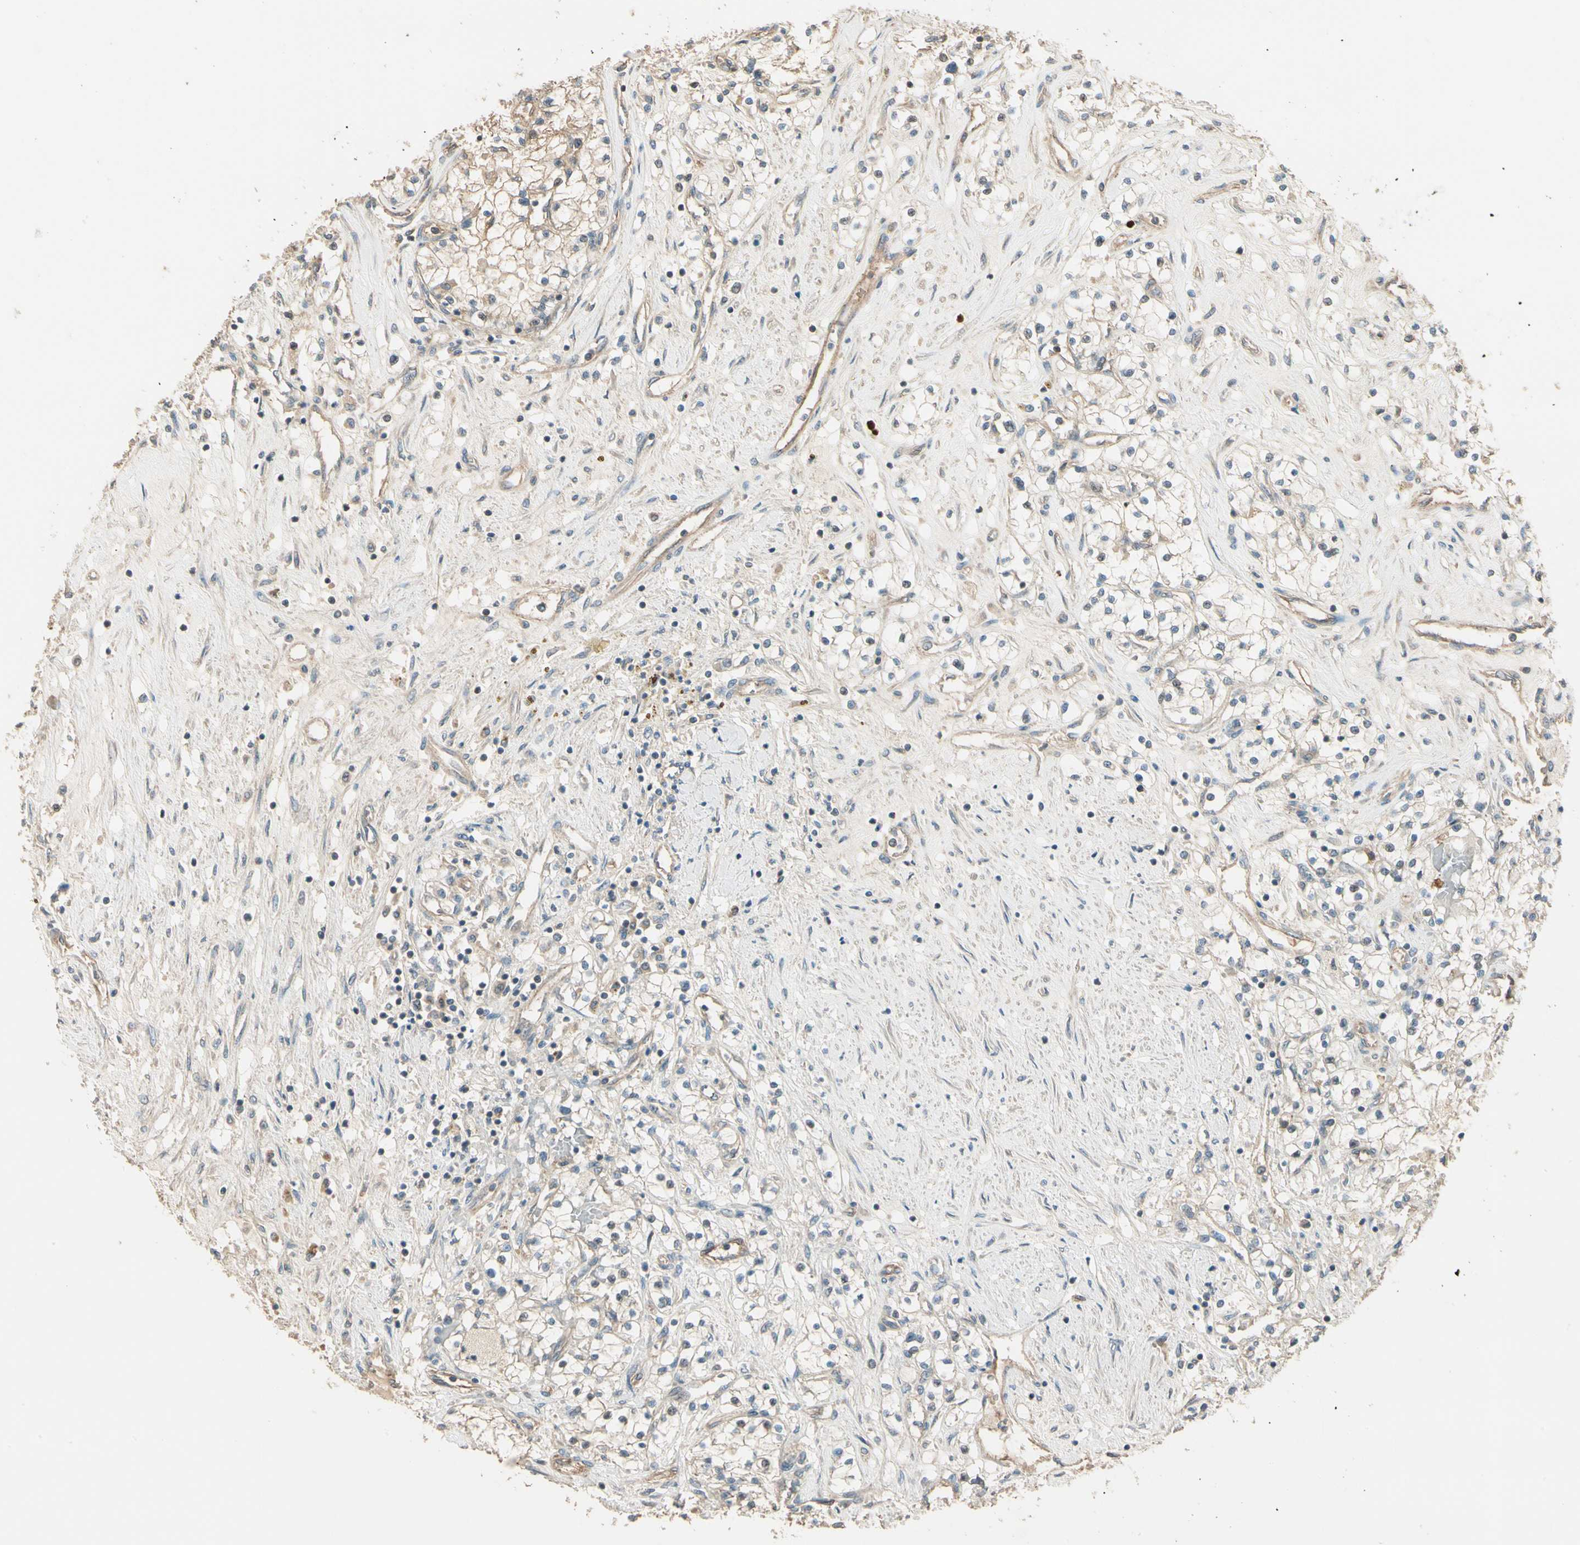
{"staining": {"intensity": "weak", "quantity": "25%-75%", "location": "cytoplasmic/membranous"}, "tissue": "renal cancer", "cell_type": "Tumor cells", "image_type": "cancer", "snomed": [{"axis": "morphology", "description": "Adenocarcinoma, NOS"}, {"axis": "topography", "description": "Kidney"}], "caption": "The photomicrograph reveals immunohistochemical staining of adenocarcinoma (renal). There is weak cytoplasmic/membranous expression is seen in approximately 25%-75% of tumor cells.", "gene": "TNFRSF21", "patient": {"sex": "male", "age": 68}}